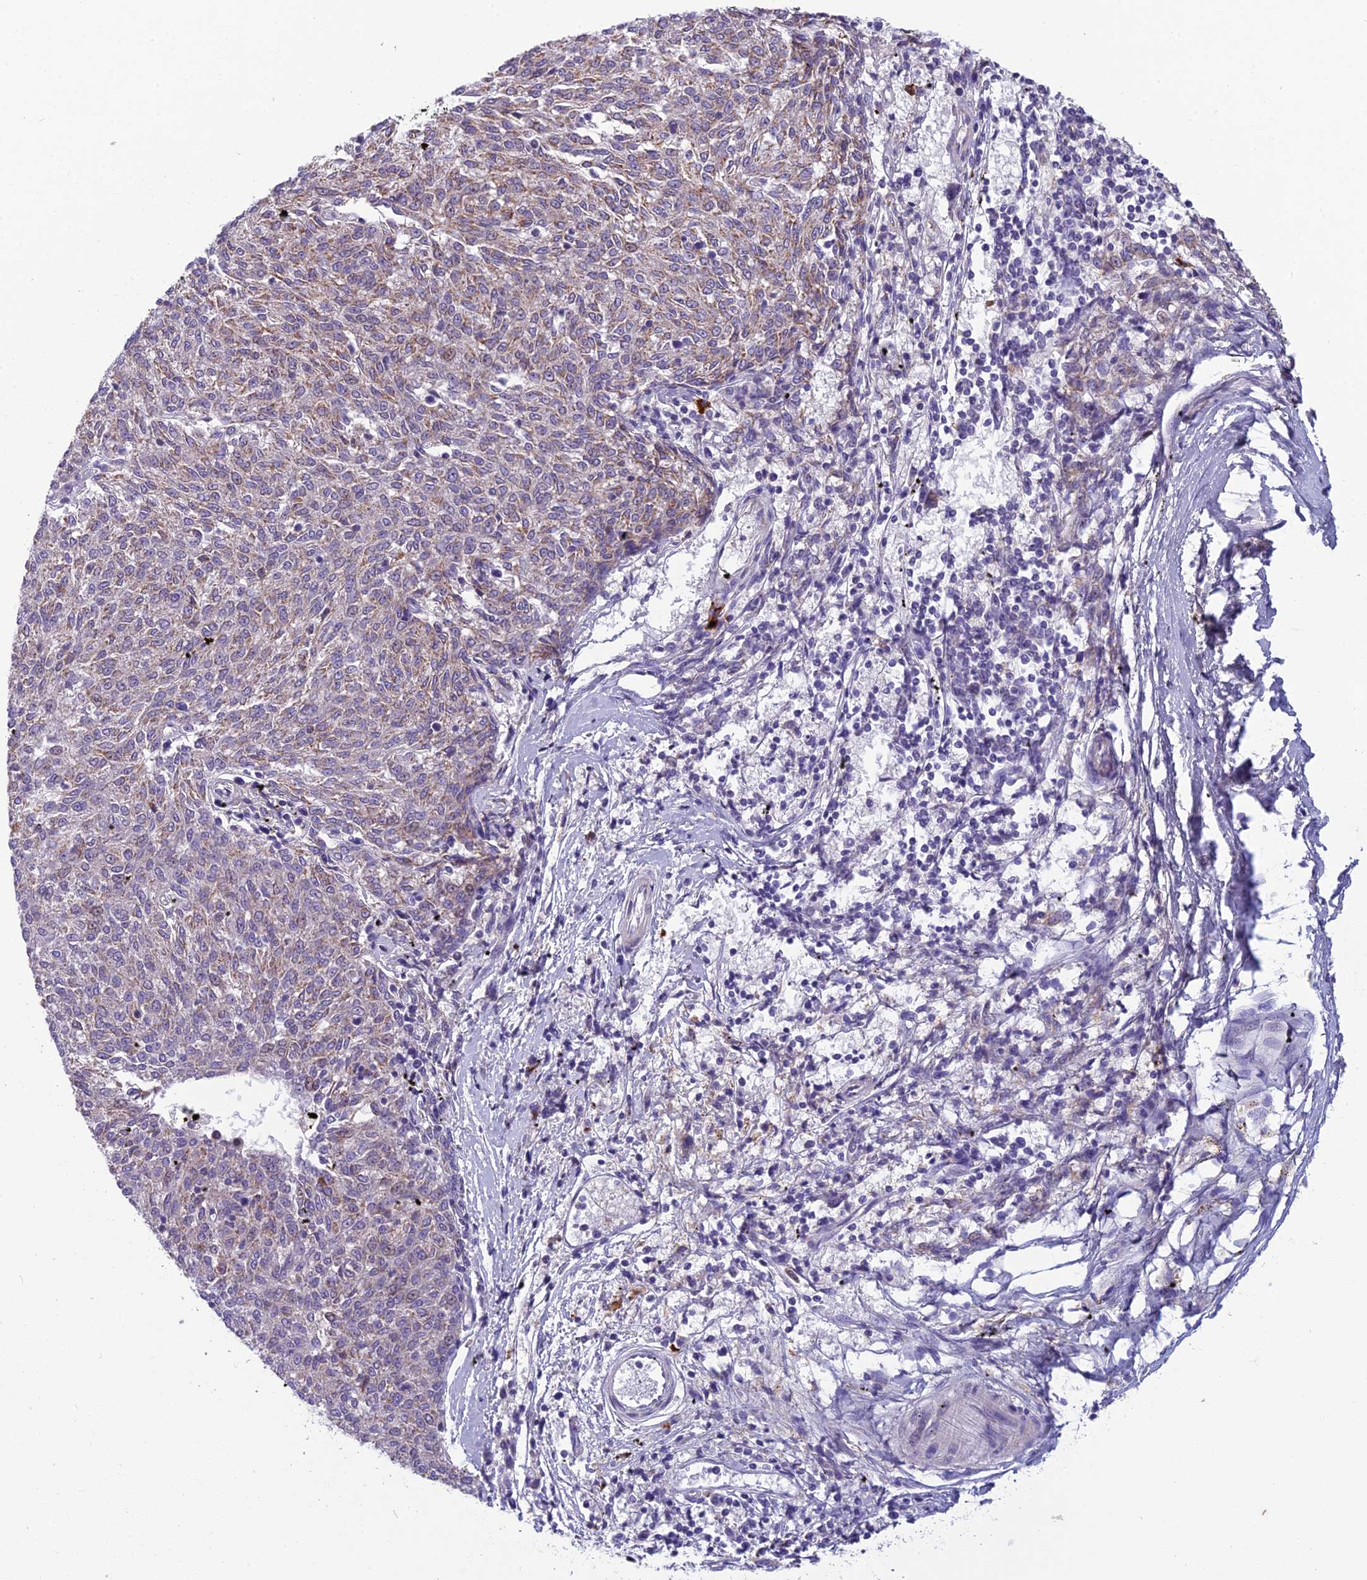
{"staining": {"intensity": "weak", "quantity": "<25%", "location": "cytoplasmic/membranous"}, "tissue": "melanoma", "cell_type": "Tumor cells", "image_type": "cancer", "snomed": [{"axis": "morphology", "description": "Malignant melanoma, NOS"}, {"axis": "topography", "description": "Skin"}], "caption": "Image shows no protein staining in tumor cells of malignant melanoma tissue. (Brightfield microscopy of DAB (3,3'-diaminobenzidine) IHC at high magnification).", "gene": "ENSG00000188897", "patient": {"sex": "female", "age": 72}}